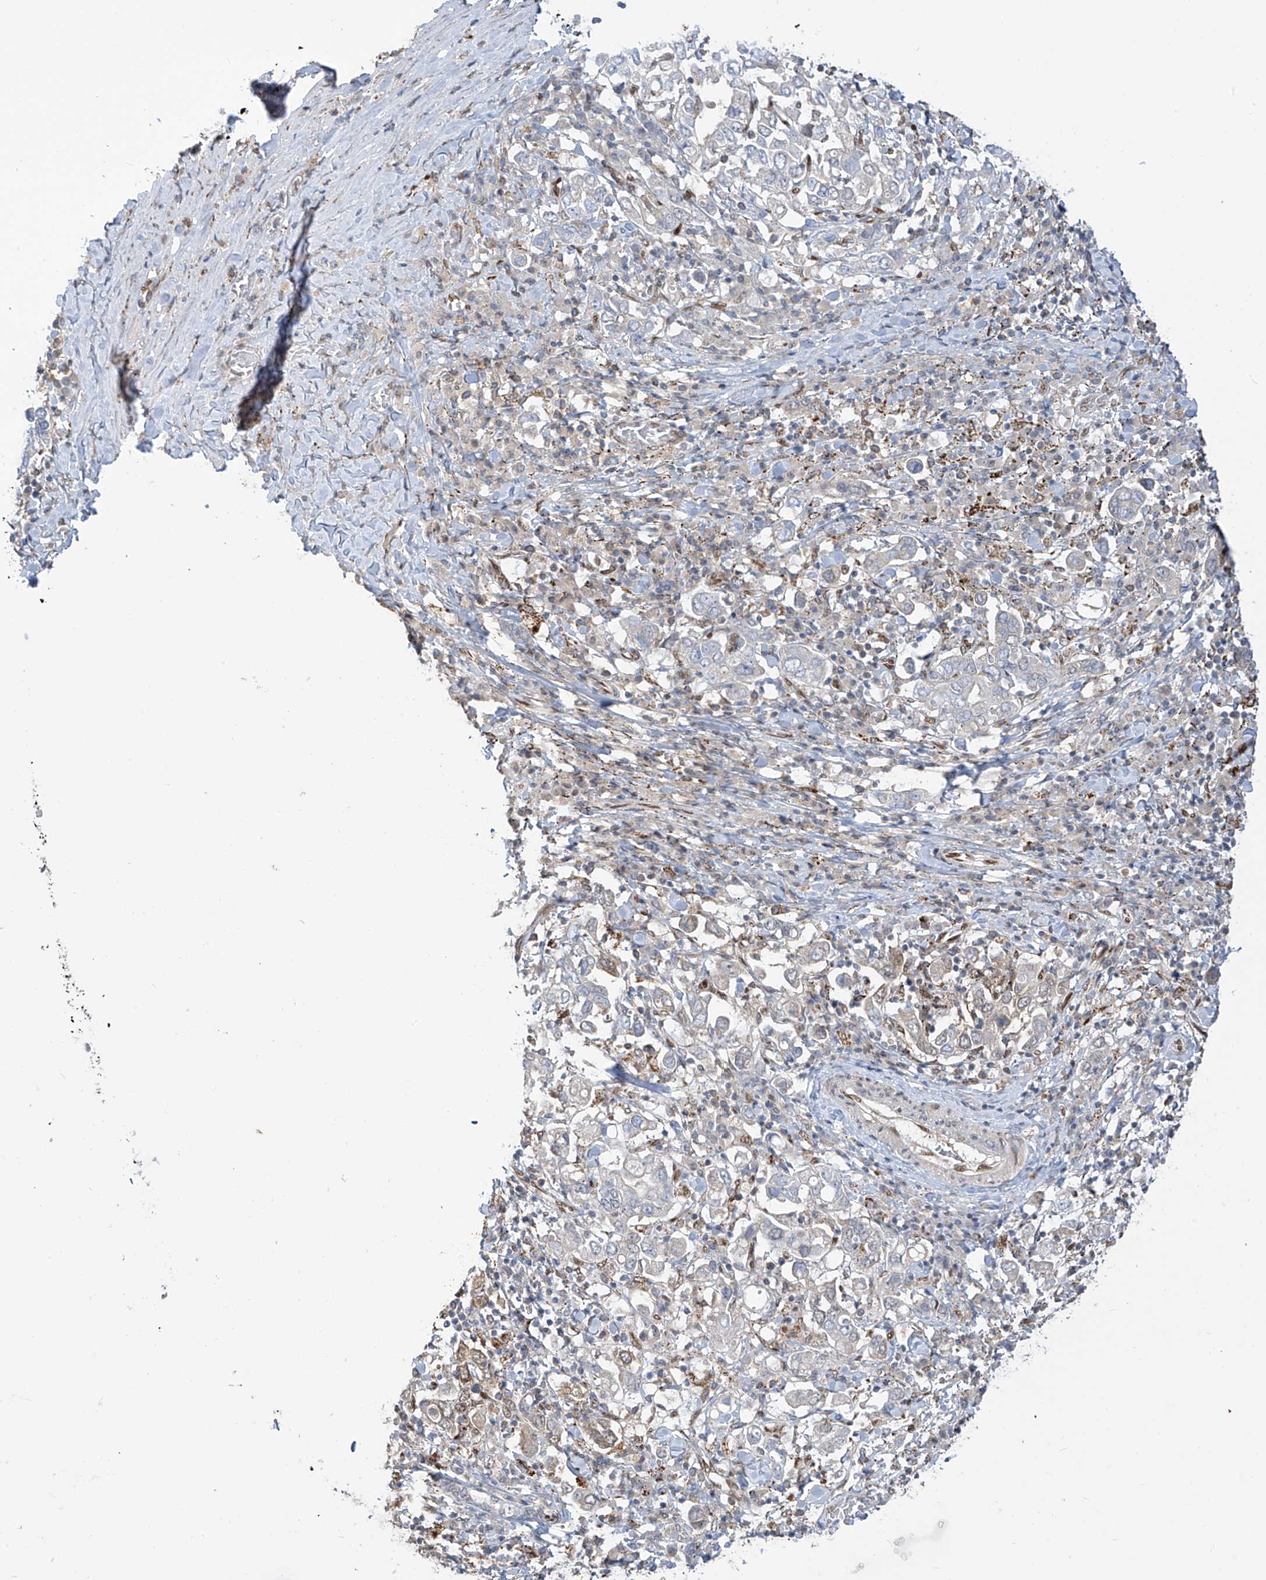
{"staining": {"intensity": "negative", "quantity": "none", "location": "none"}, "tissue": "stomach cancer", "cell_type": "Tumor cells", "image_type": "cancer", "snomed": [{"axis": "morphology", "description": "Adenocarcinoma, NOS"}, {"axis": "topography", "description": "Stomach, upper"}], "caption": "Immunohistochemistry (IHC) micrograph of human adenocarcinoma (stomach) stained for a protein (brown), which demonstrates no staining in tumor cells.", "gene": "PM20D2", "patient": {"sex": "male", "age": 62}}